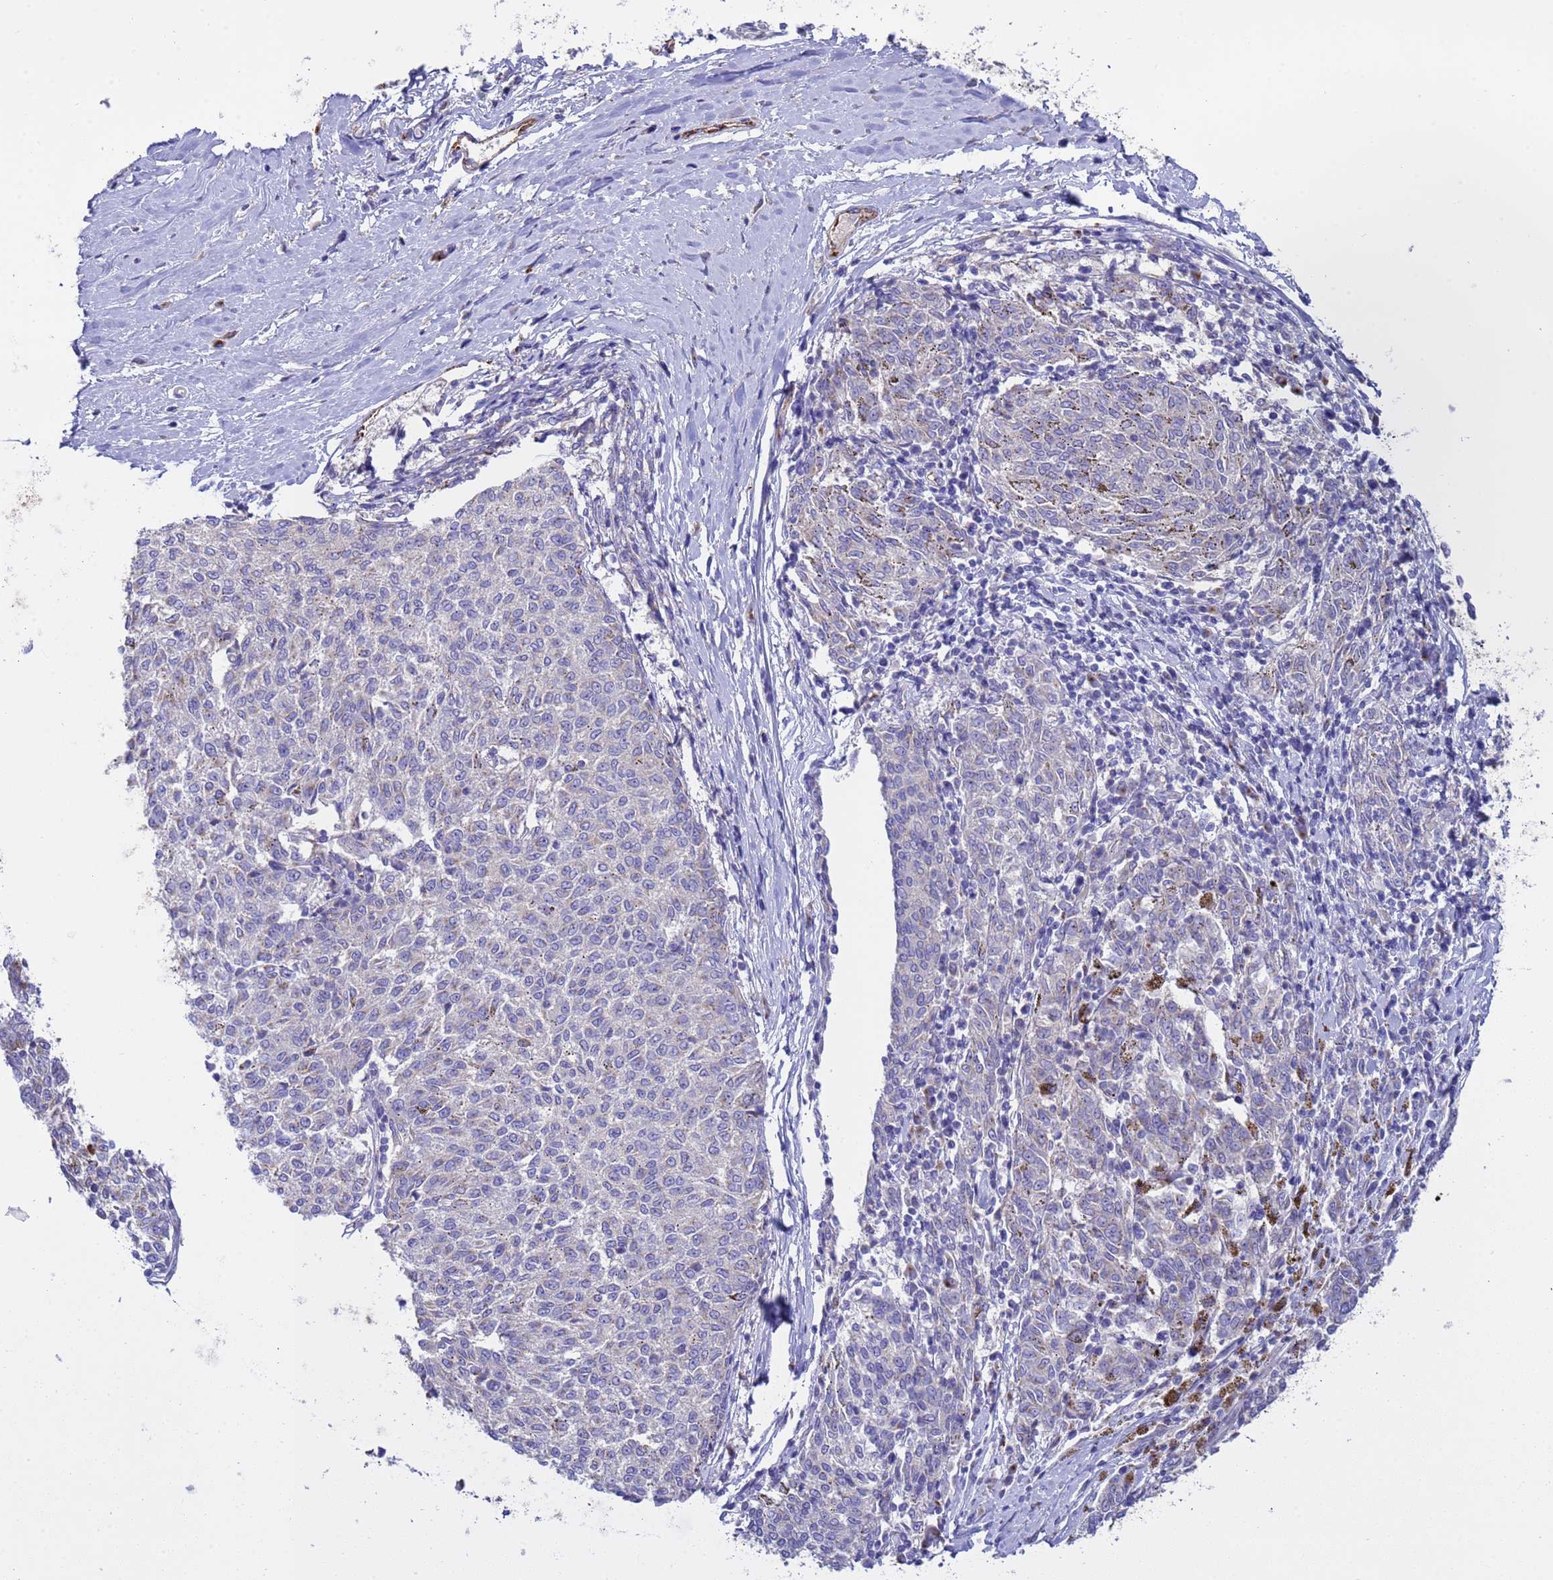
{"staining": {"intensity": "negative", "quantity": "none", "location": "none"}, "tissue": "melanoma", "cell_type": "Tumor cells", "image_type": "cancer", "snomed": [{"axis": "morphology", "description": "Malignant melanoma, NOS"}, {"axis": "topography", "description": "Skin"}], "caption": "The image demonstrates no staining of tumor cells in melanoma. (Brightfield microscopy of DAB immunohistochemistry at high magnification).", "gene": "ANAPC1", "patient": {"sex": "female", "age": 72}}